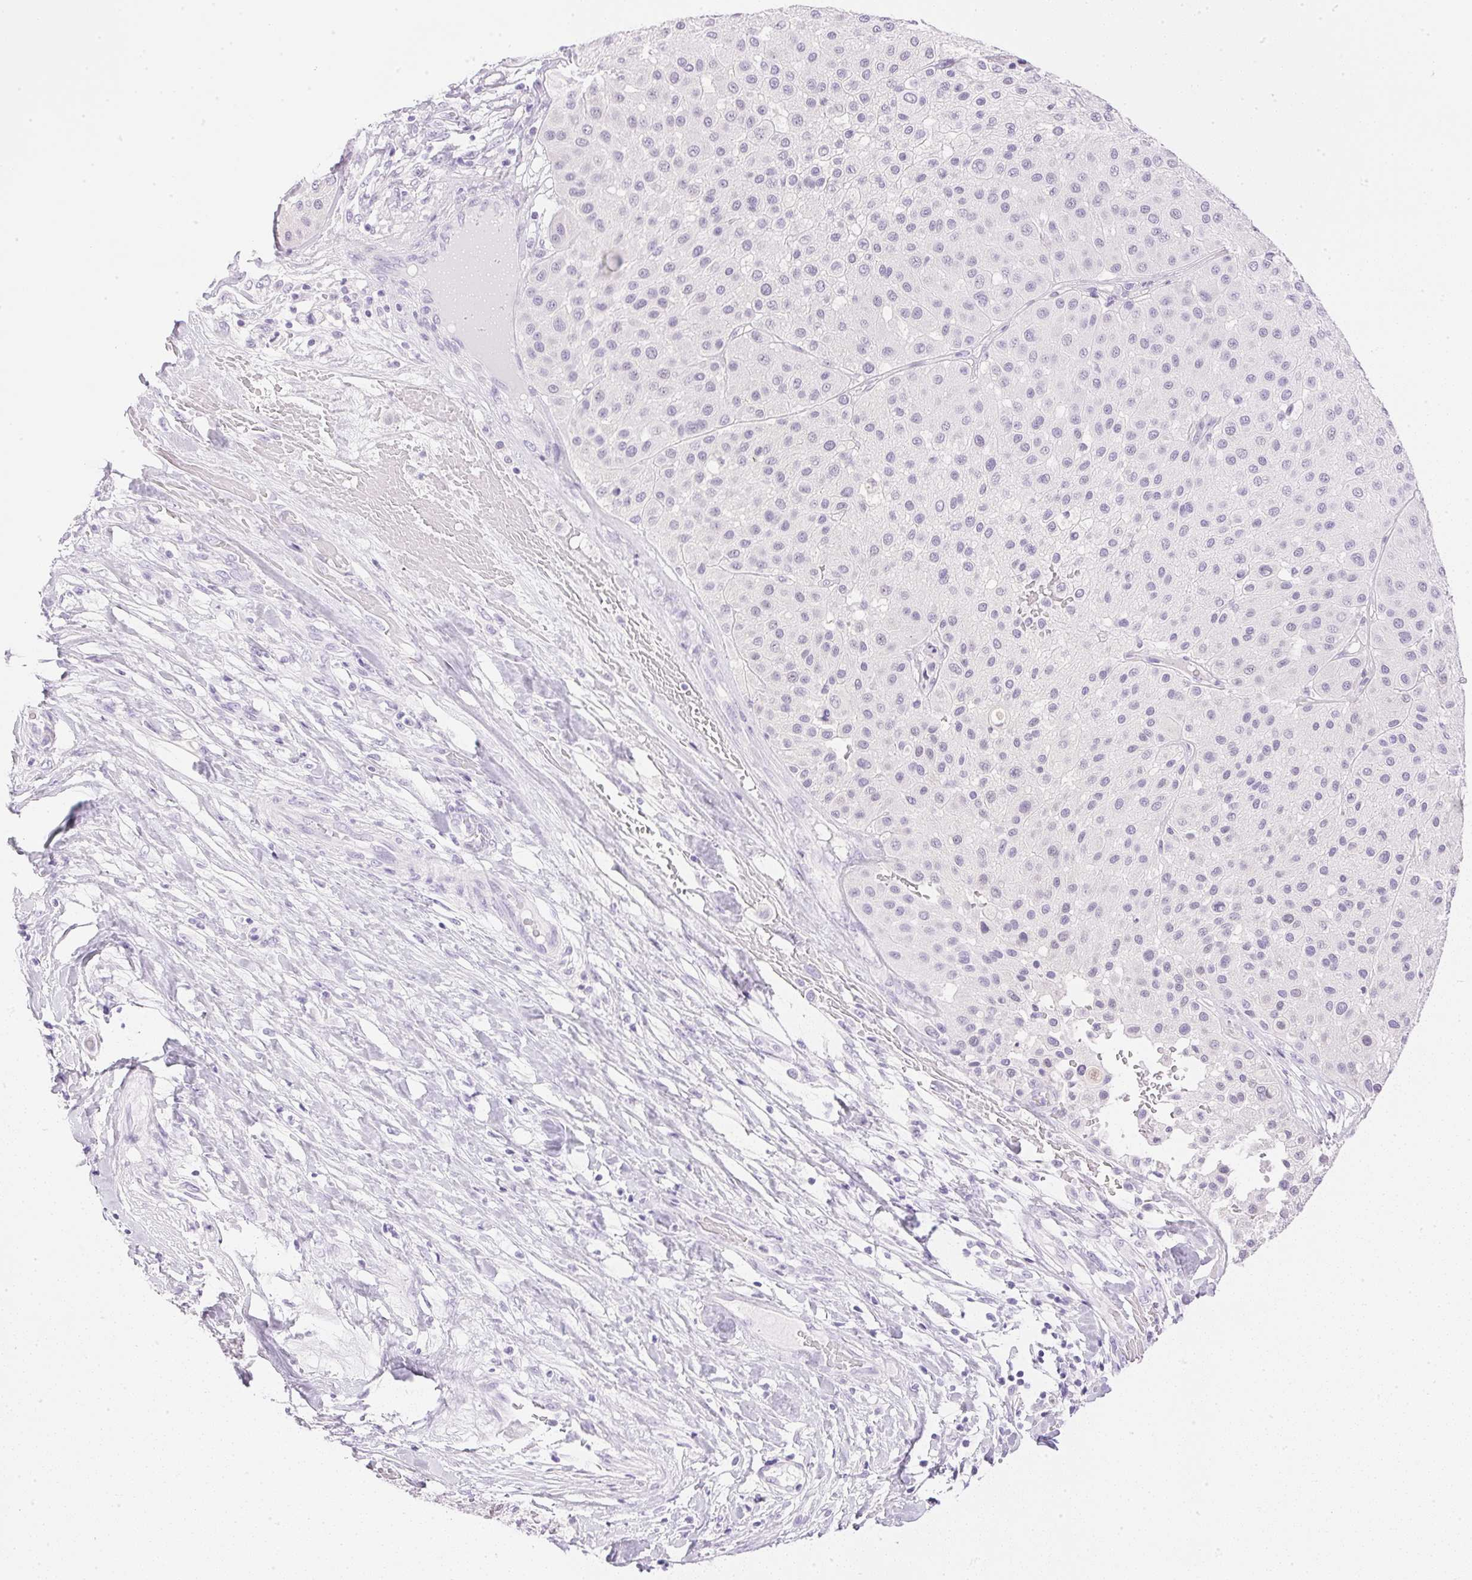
{"staining": {"intensity": "negative", "quantity": "none", "location": "none"}, "tissue": "melanoma", "cell_type": "Tumor cells", "image_type": "cancer", "snomed": [{"axis": "morphology", "description": "Malignant melanoma, Metastatic site"}, {"axis": "topography", "description": "Smooth muscle"}], "caption": "Malignant melanoma (metastatic site) was stained to show a protein in brown. There is no significant expression in tumor cells.", "gene": "CPB1", "patient": {"sex": "male", "age": 41}}